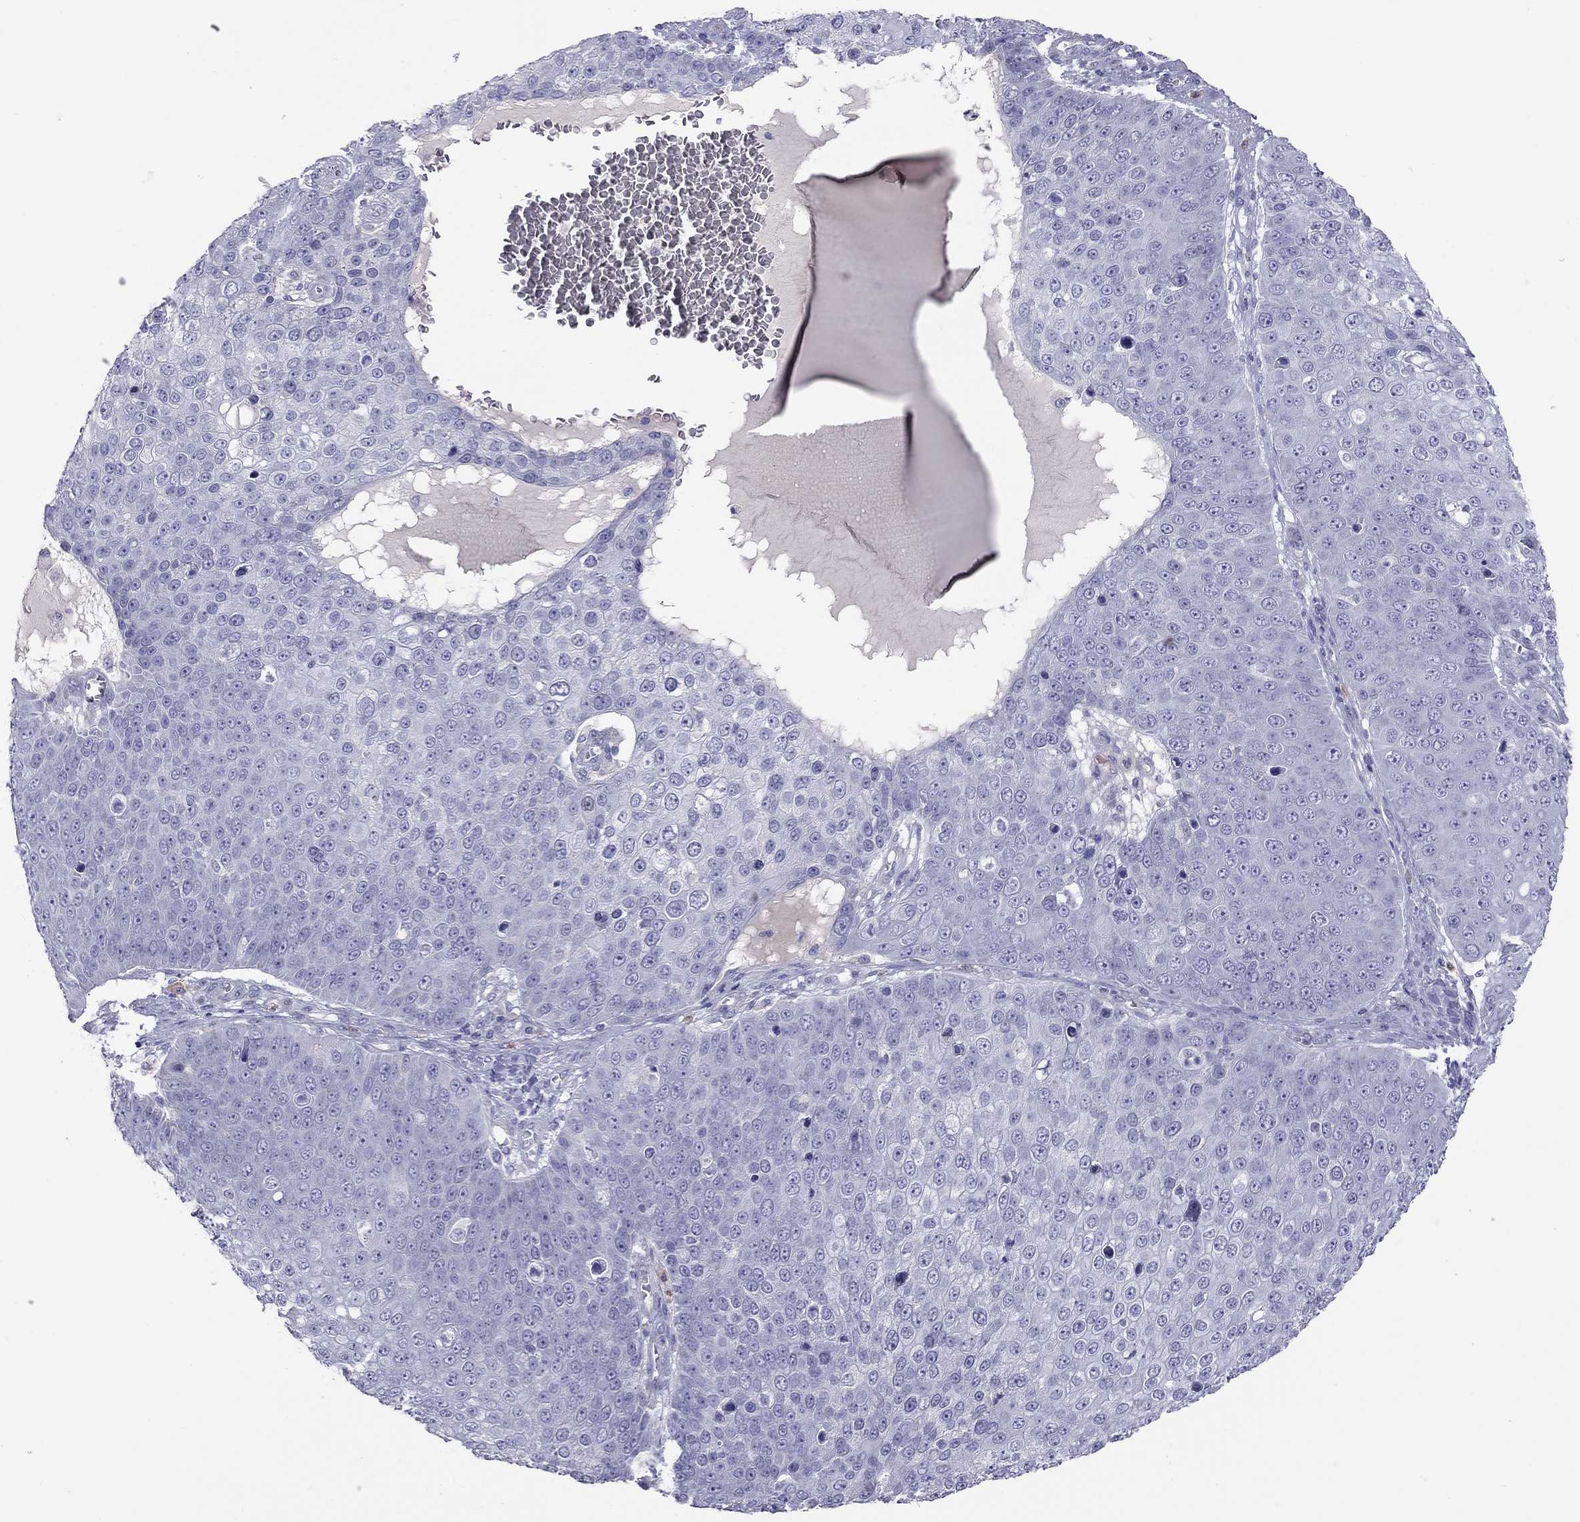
{"staining": {"intensity": "negative", "quantity": "none", "location": "none"}, "tissue": "skin cancer", "cell_type": "Tumor cells", "image_type": "cancer", "snomed": [{"axis": "morphology", "description": "Squamous cell carcinoma, NOS"}, {"axis": "topography", "description": "Skin"}], "caption": "Immunohistochemical staining of human squamous cell carcinoma (skin) reveals no significant staining in tumor cells.", "gene": "STAR", "patient": {"sex": "male", "age": 71}}